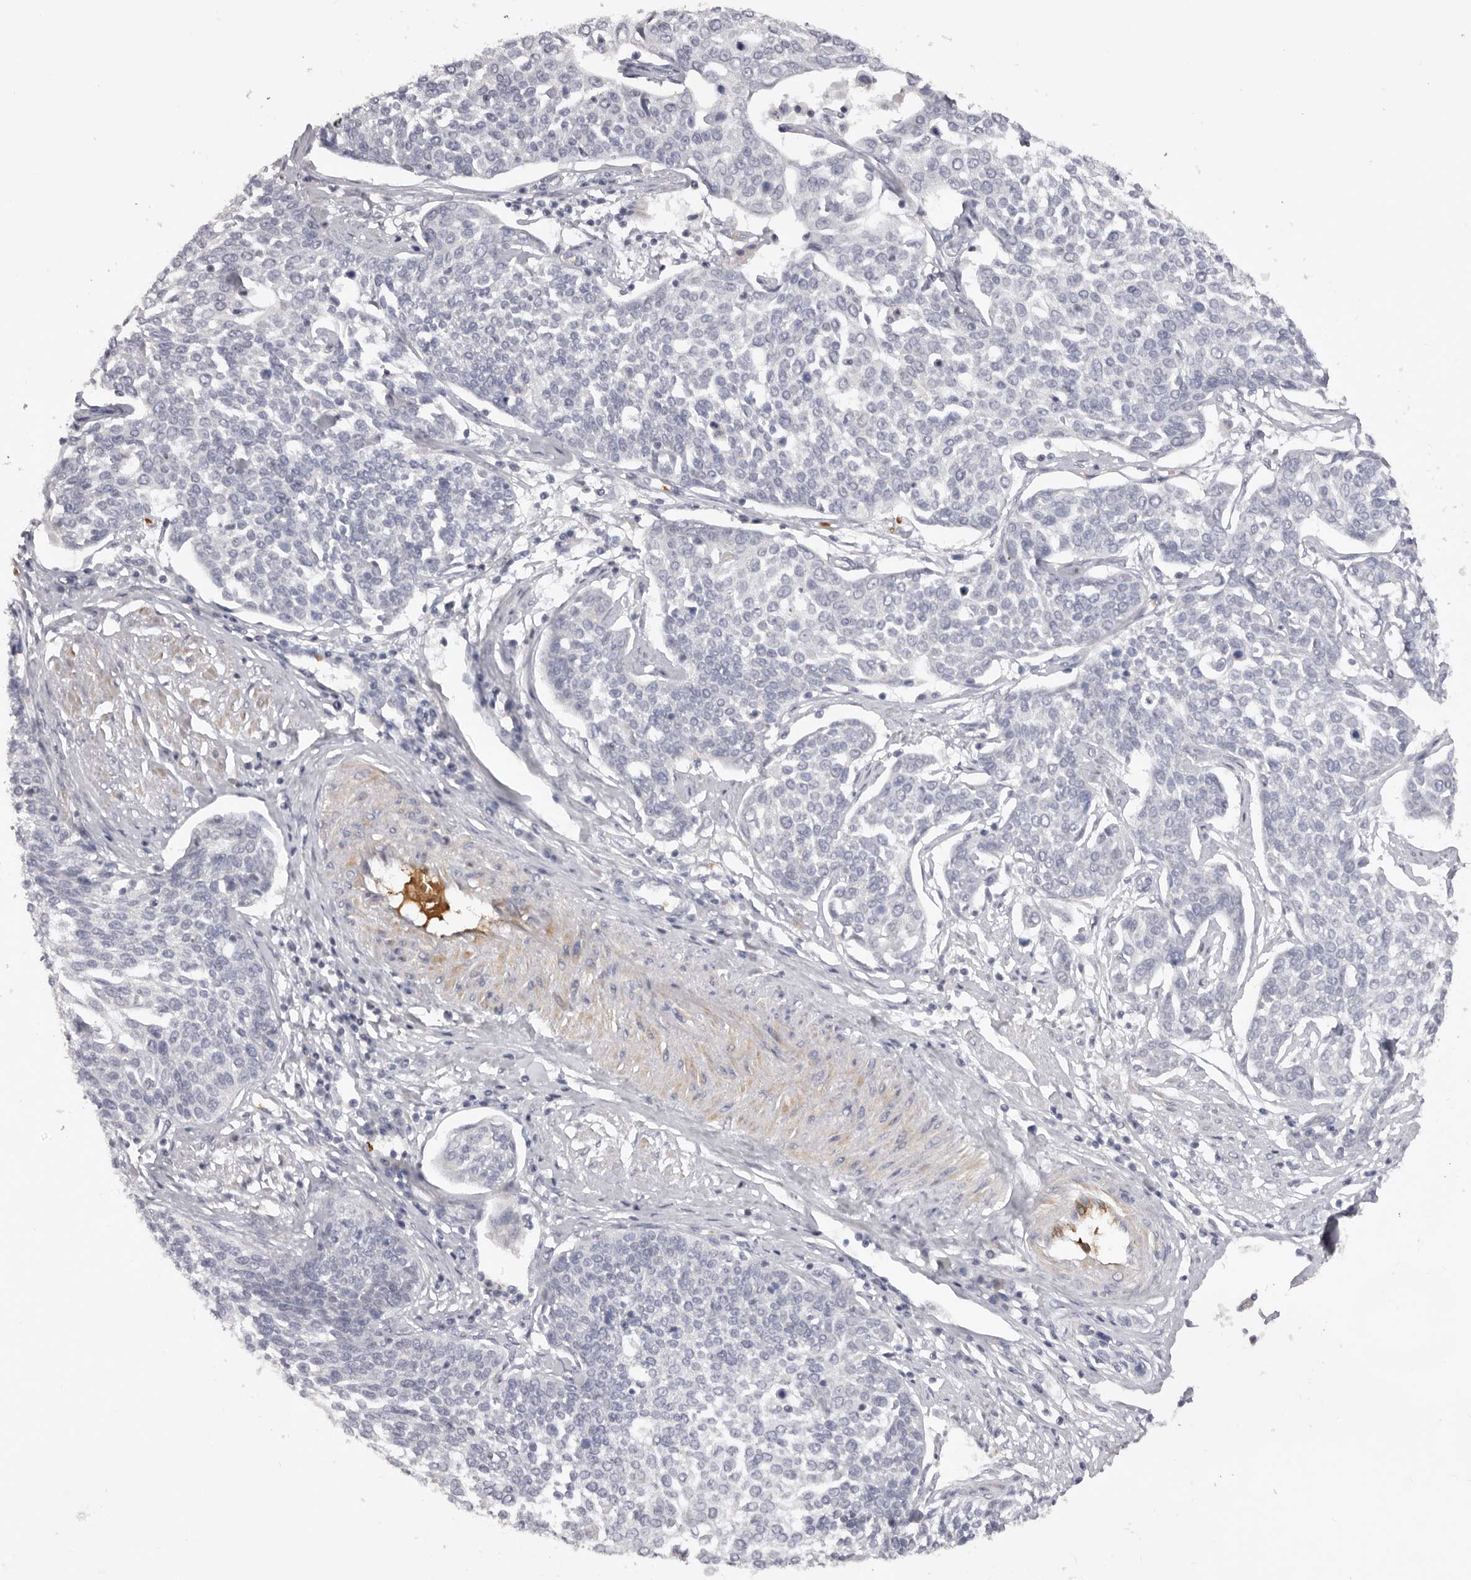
{"staining": {"intensity": "negative", "quantity": "none", "location": "none"}, "tissue": "cervical cancer", "cell_type": "Tumor cells", "image_type": "cancer", "snomed": [{"axis": "morphology", "description": "Squamous cell carcinoma, NOS"}, {"axis": "topography", "description": "Cervix"}], "caption": "A micrograph of human cervical cancer is negative for staining in tumor cells.", "gene": "TNR", "patient": {"sex": "female", "age": 34}}